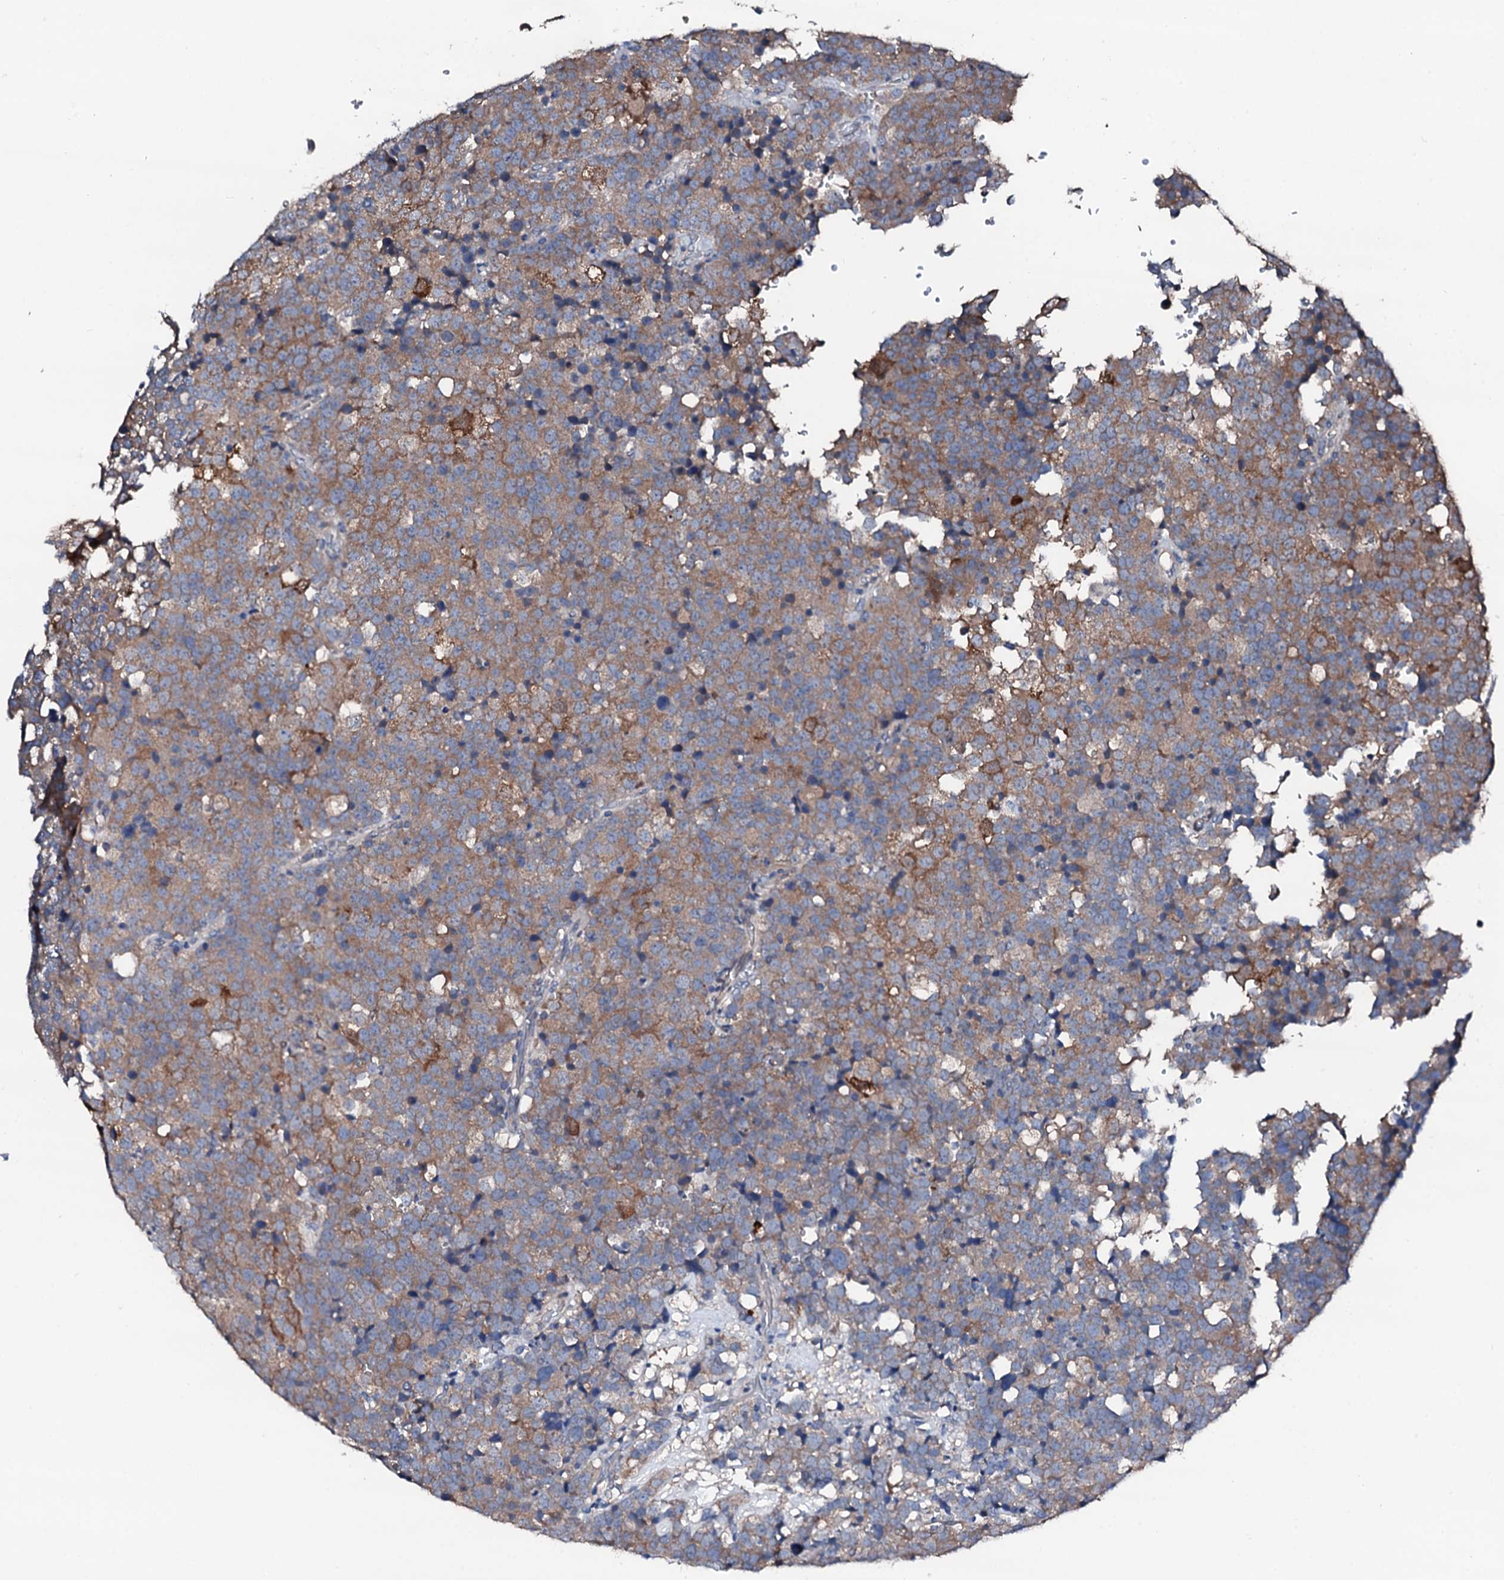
{"staining": {"intensity": "moderate", "quantity": "25%-75%", "location": "cytoplasmic/membranous"}, "tissue": "testis cancer", "cell_type": "Tumor cells", "image_type": "cancer", "snomed": [{"axis": "morphology", "description": "Seminoma, NOS"}, {"axis": "topography", "description": "Testis"}], "caption": "A medium amount of moderate cytoplasmic/membranous staining is identified in approximately 25%-75% of tumor cells in seminoma (testis) tissue.", "gene": "TRAFD1", "patient": {"sex": "male", "age": 71}}